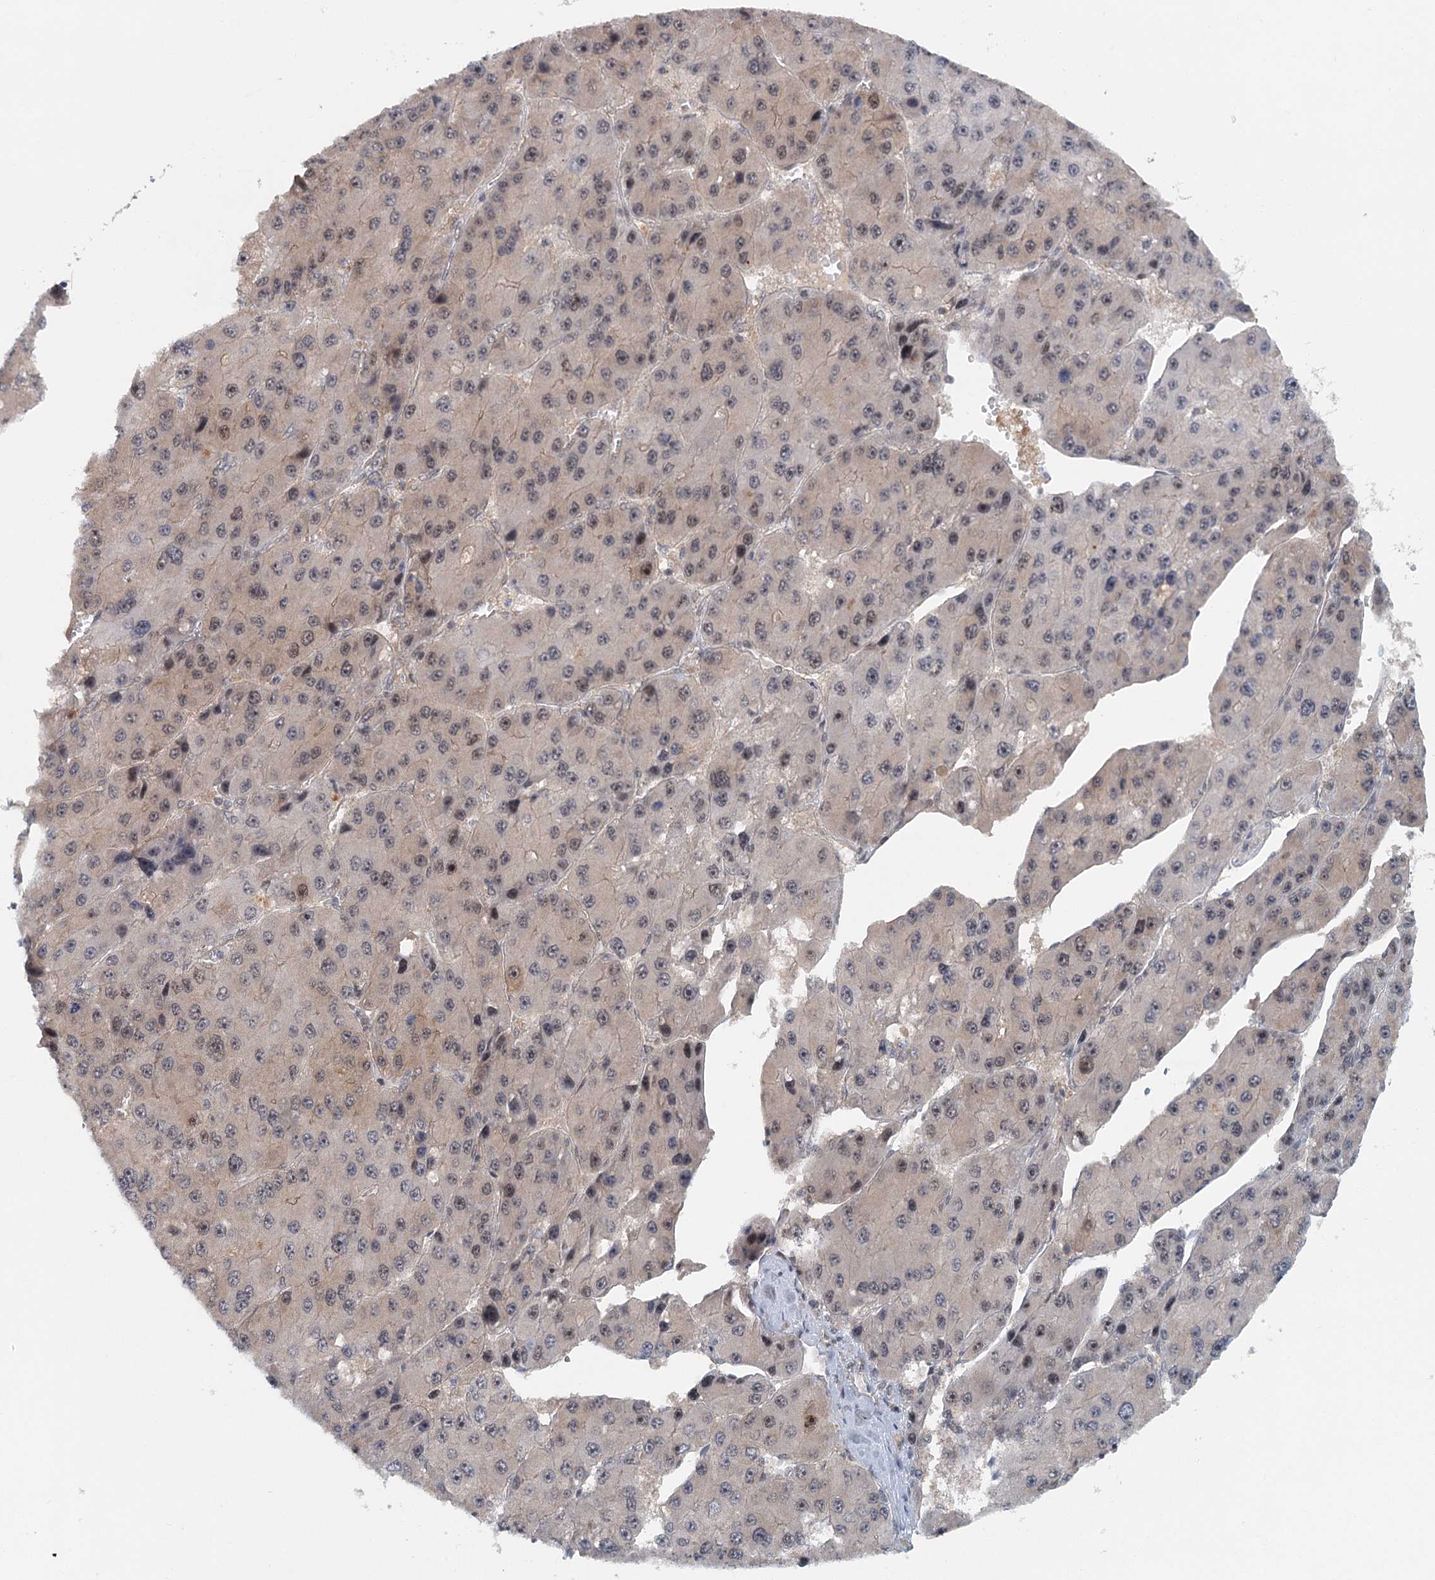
{"staining": {"intensity": "weak", "quantity": "25%-75%", "location": "cytoplasmic/membranous,nuclear"}, "tissue": "liver cancer", "cell_type": "Tumor cells", "image_type": "cancer", "snomed": [{"axis": "morphology", "description": "Carcinoma, Hepatocellular, NOS"}, {"axis": "topography", "description": "Liver"}], "caption": "Human liver cancer stained with a protein marker demonstrates weak staining in tumor cells.", "gene": "TAS2R42", "patient": {"sex": "female", "age": 73}}